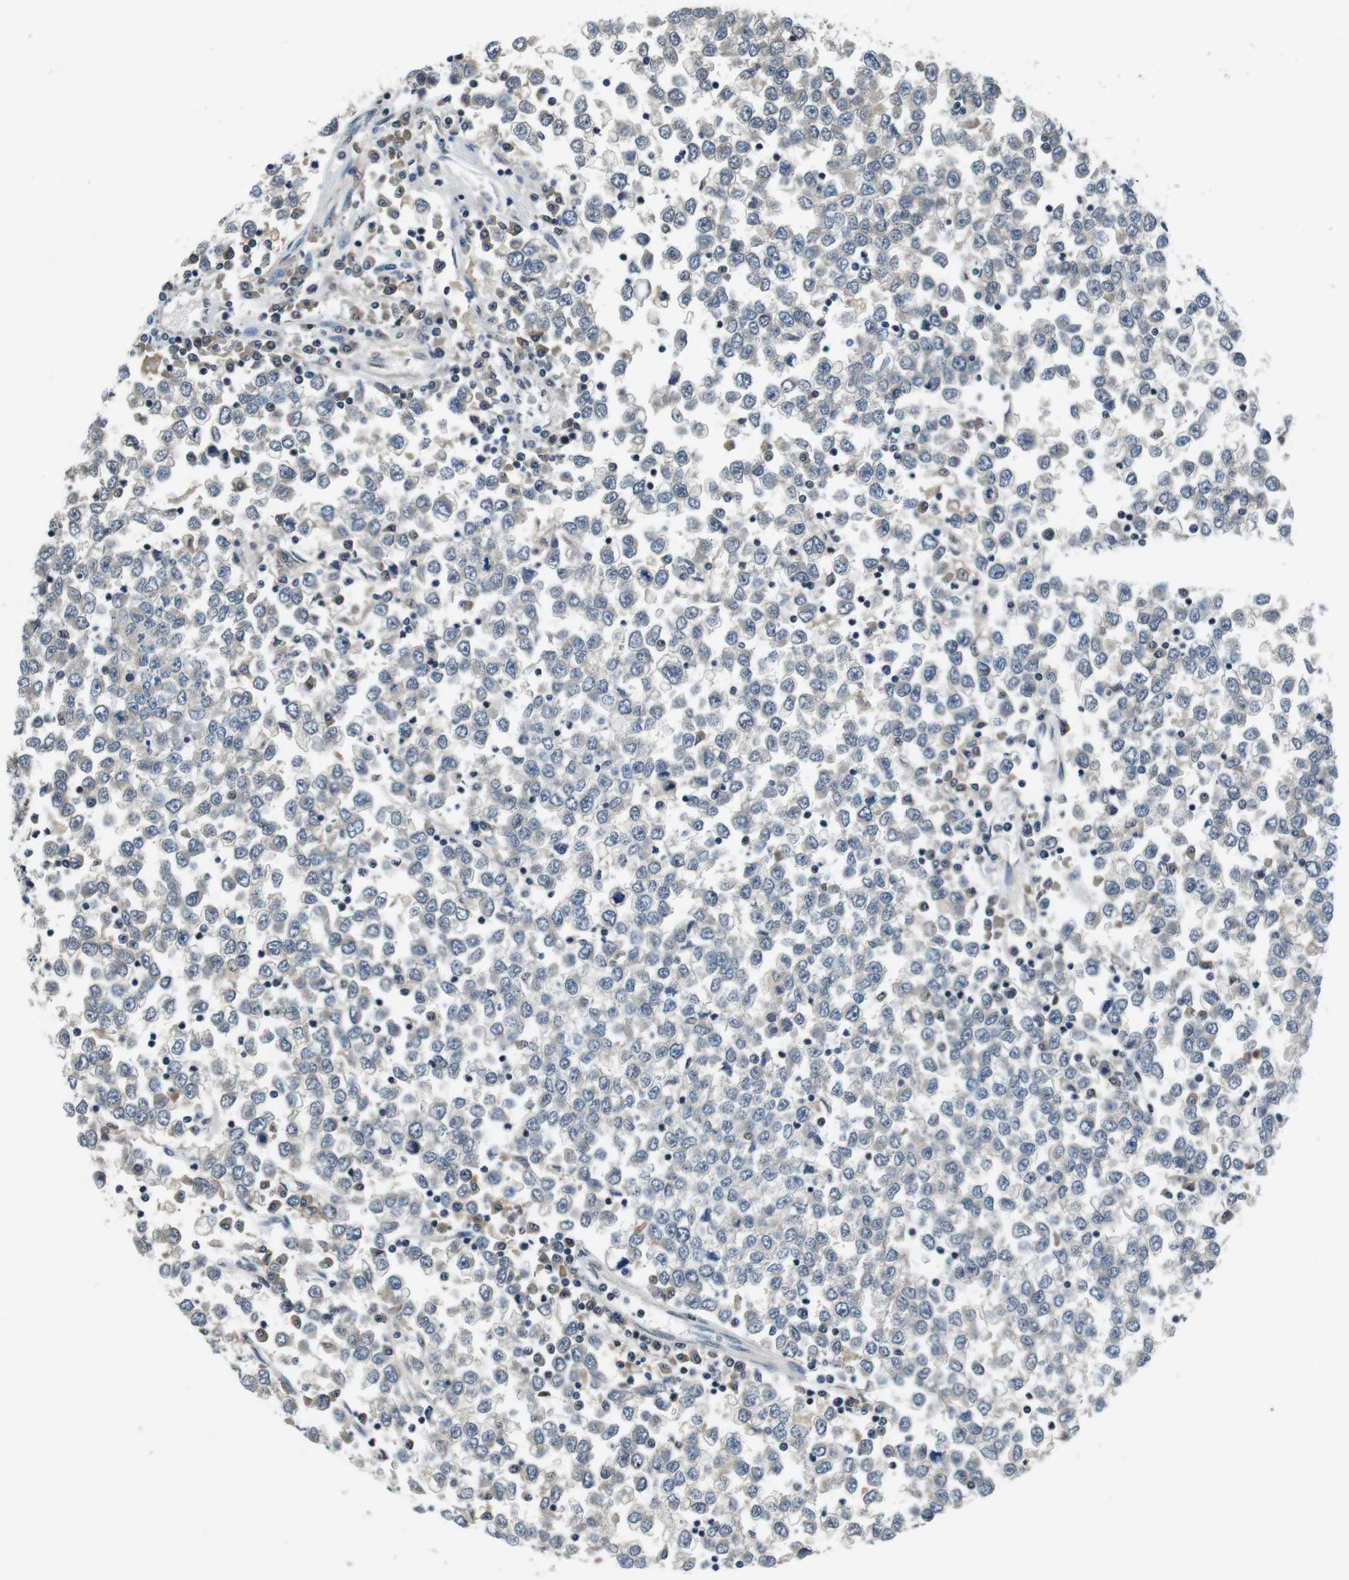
{"staining": {"intensity": "negative", "quantity": "none", "location": "none"}, "tissue": "testis cancer", "cell_type": "Tumor cells", "image_type": "cancer", "snomed": [{"axis": "morphology", "description": "Seminoma, NOS"}, {"axis": "topography", "description": "Testis"}], "caption": "Tumor cells show no significant staining in seminoma (testis).", "gene": "CD163L1", "patient": {"sex": "male", "age": 65}}